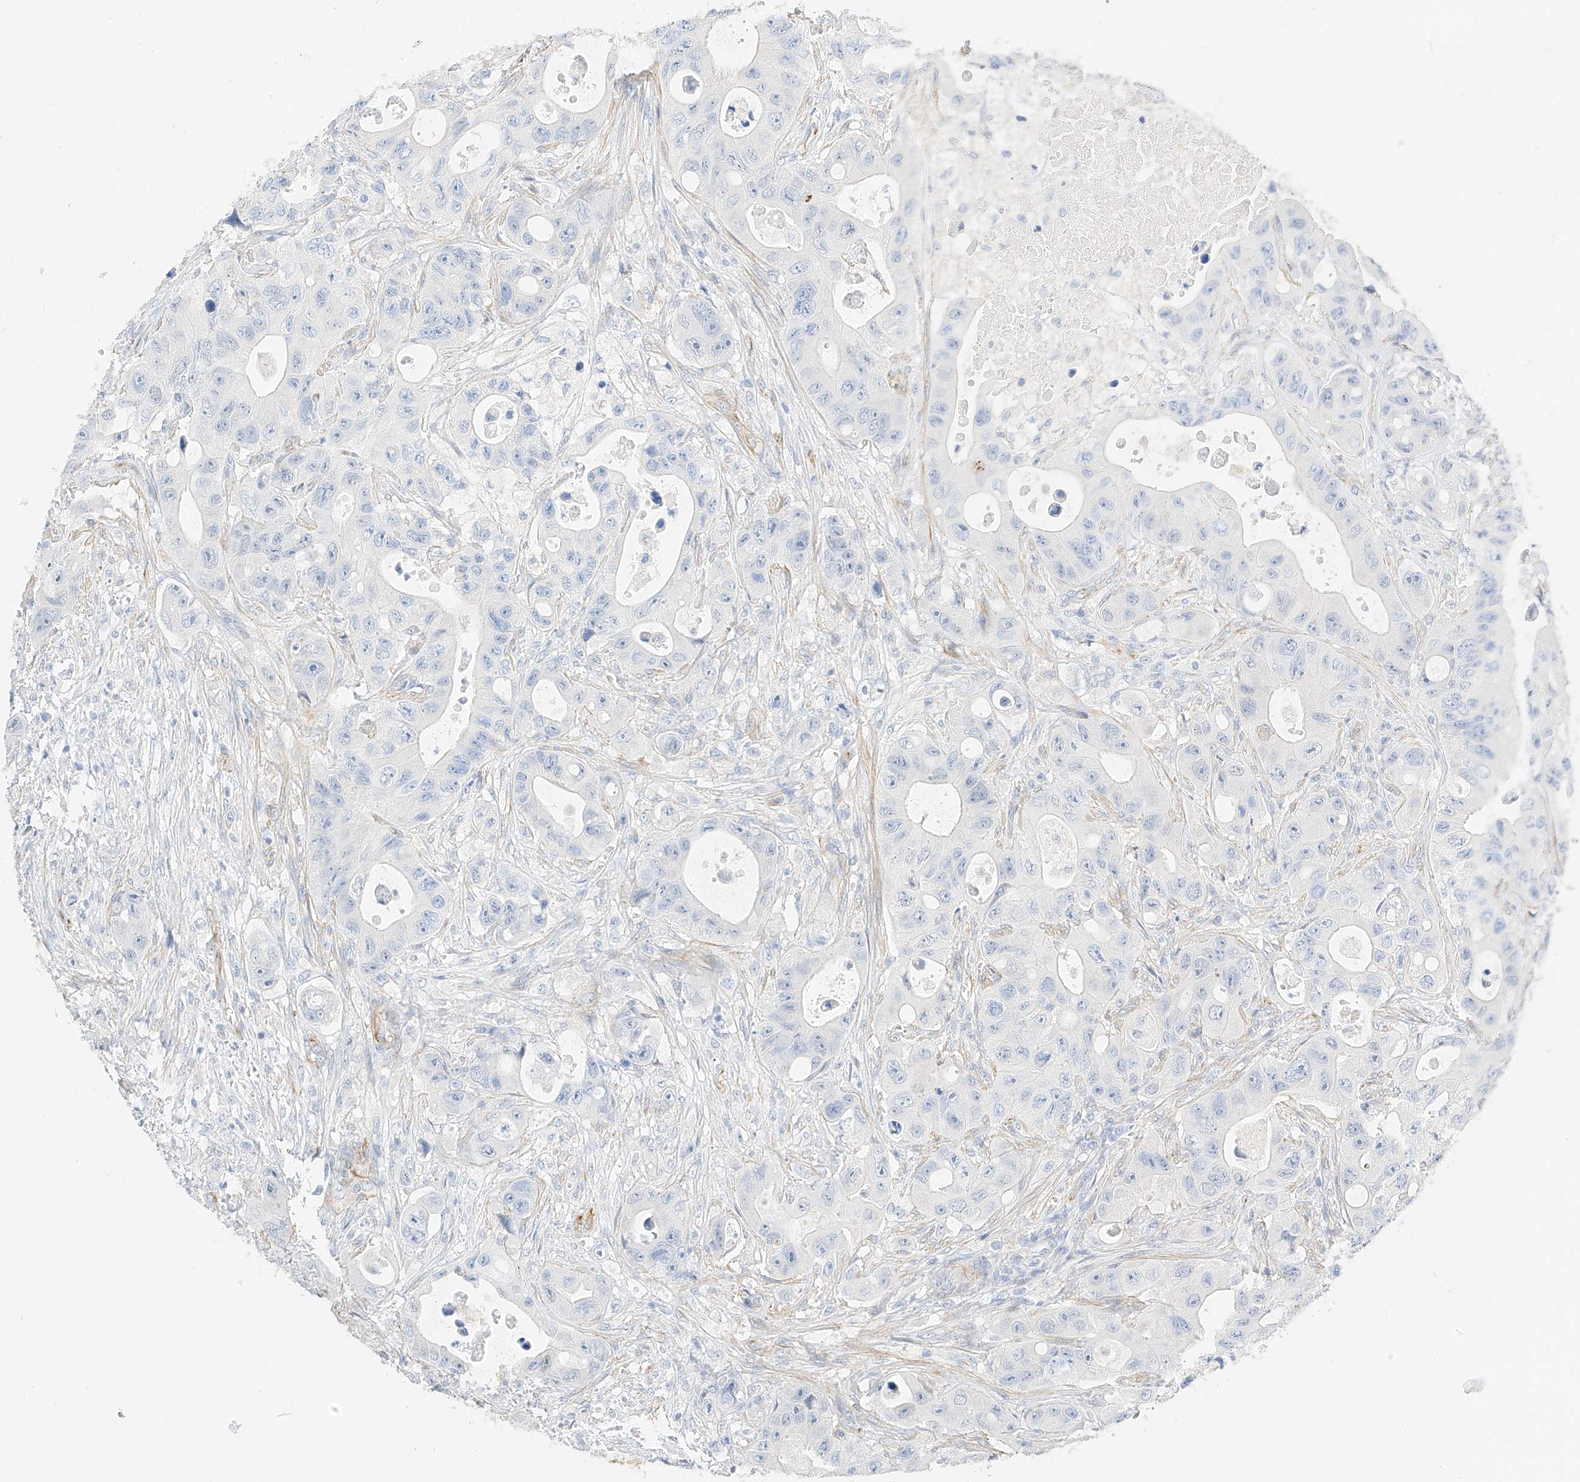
{"staining": {"intensity": "negative", "quantity": "none", "location": "none"}, "tissue": "colorectal cancer", "cell_type": "Tumor cells", "image_type": "cancer", "snomed": [{"axis": "morphology", "description": "Adenocarcinoma, NOS"}, {"axis": "topography", "description": "Colon"}], "caption": "This histopathology image is of adenocarcinoma (colorectal) stained with immunohistochemistry (IHC) to label a protein in brown with the nuclei are counter-stained blue. There is no expression in tumor cells.", "gene": "CDCP2", "patient": {"sex": "female", "age": 46}}